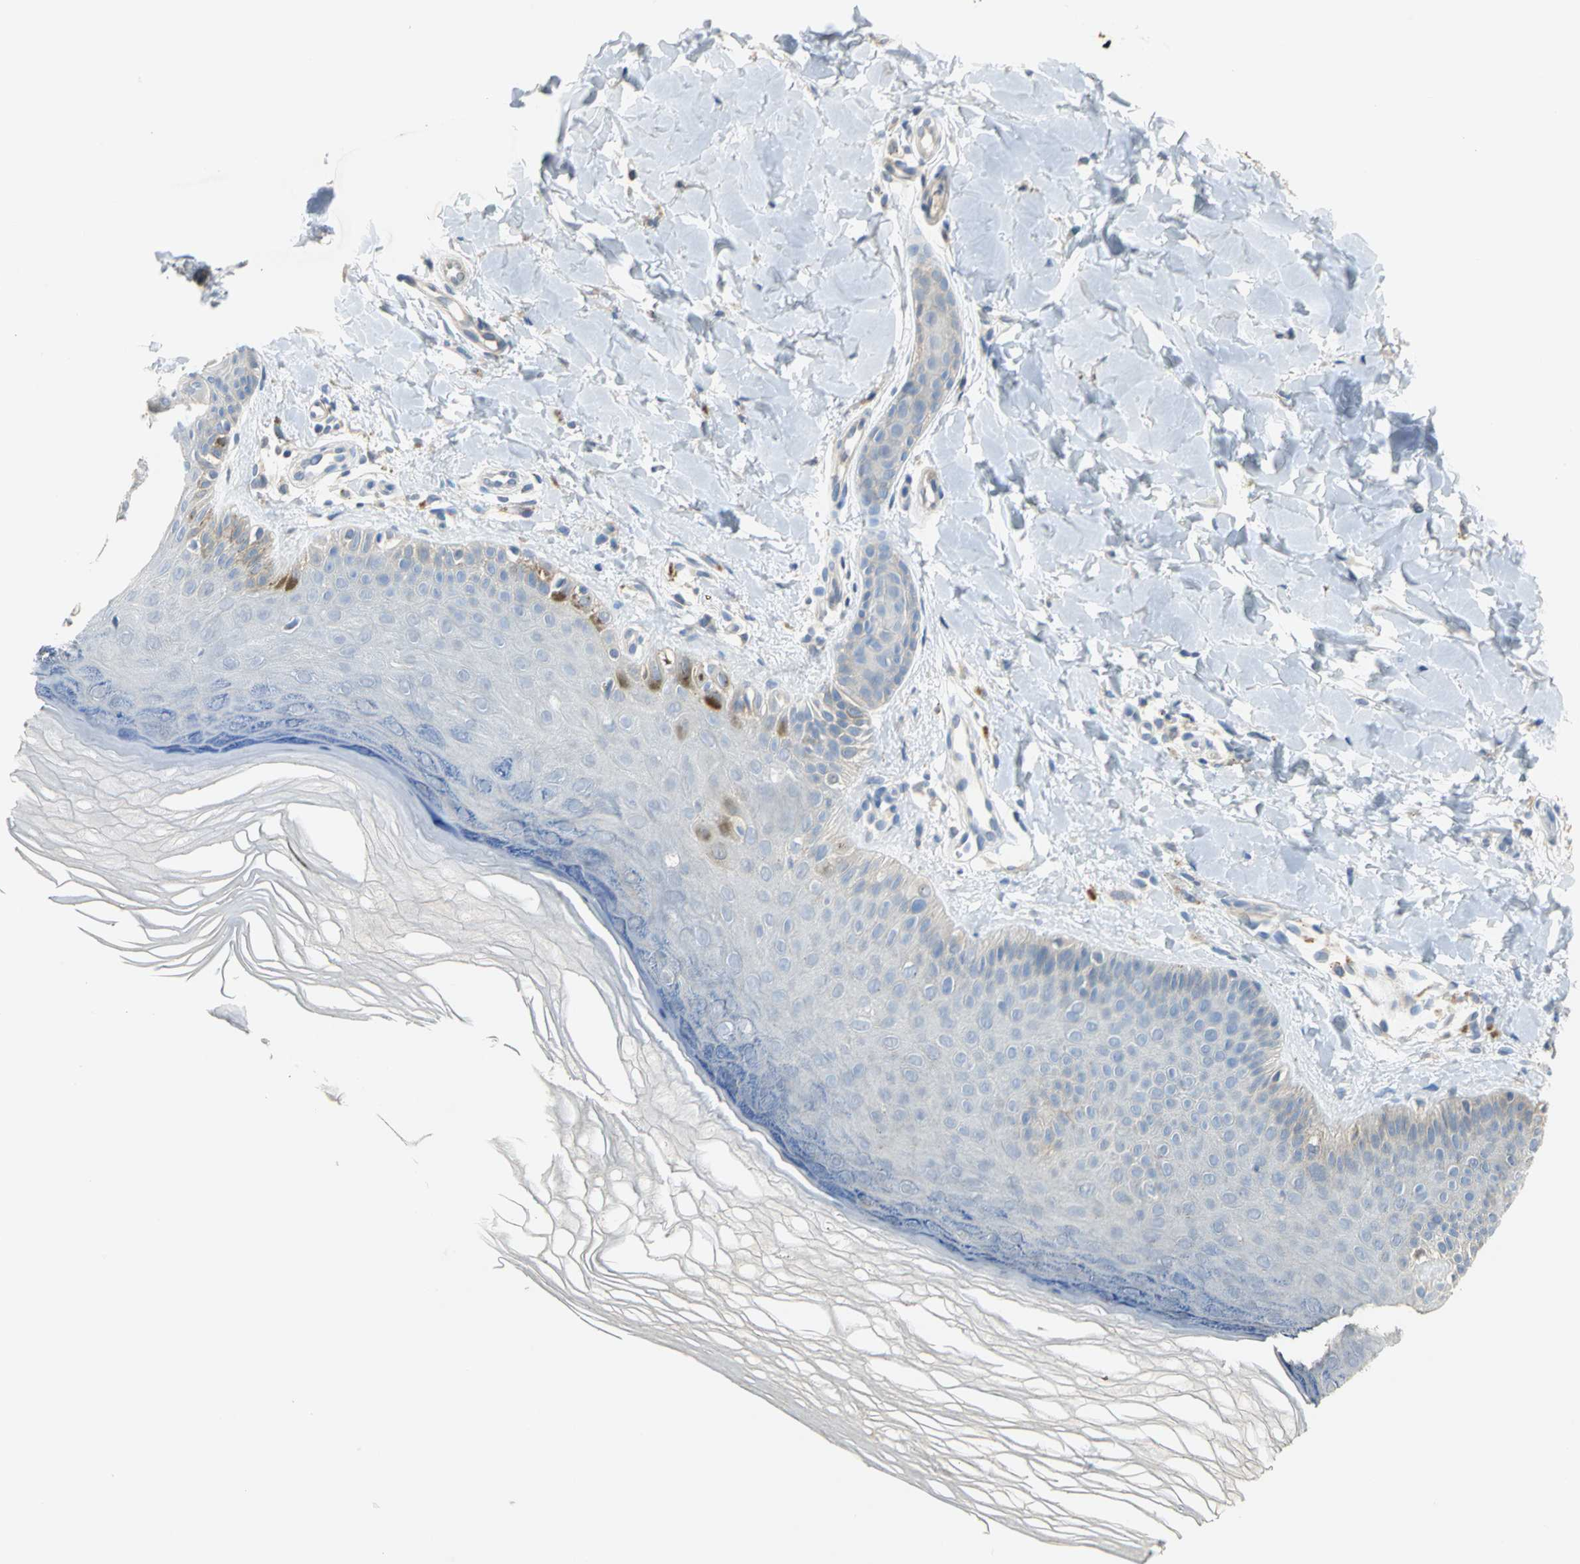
{"staining": {"intensity": "negative", "quantity": "none", "location": "none"}, "tissue": "skin", "cell_type": "Fibroblasts", "image_type": "normal", "snomed": [{"axis": "morphology", "description": "Normal tissue, NOS"}, {"axis": "topography", "description": "Skin"}], "caption": "This is a image of immunohistochemistry (IHC) staining of unremarkable skin, which shows no positivity in fibroblasts. Brightfield microscopy of IHC stained with DAB (brown) and hematoxylin (blue), captured at high magnification.", "gene": "IL17RB", "patient": {"sex": "male", "age": 26}}